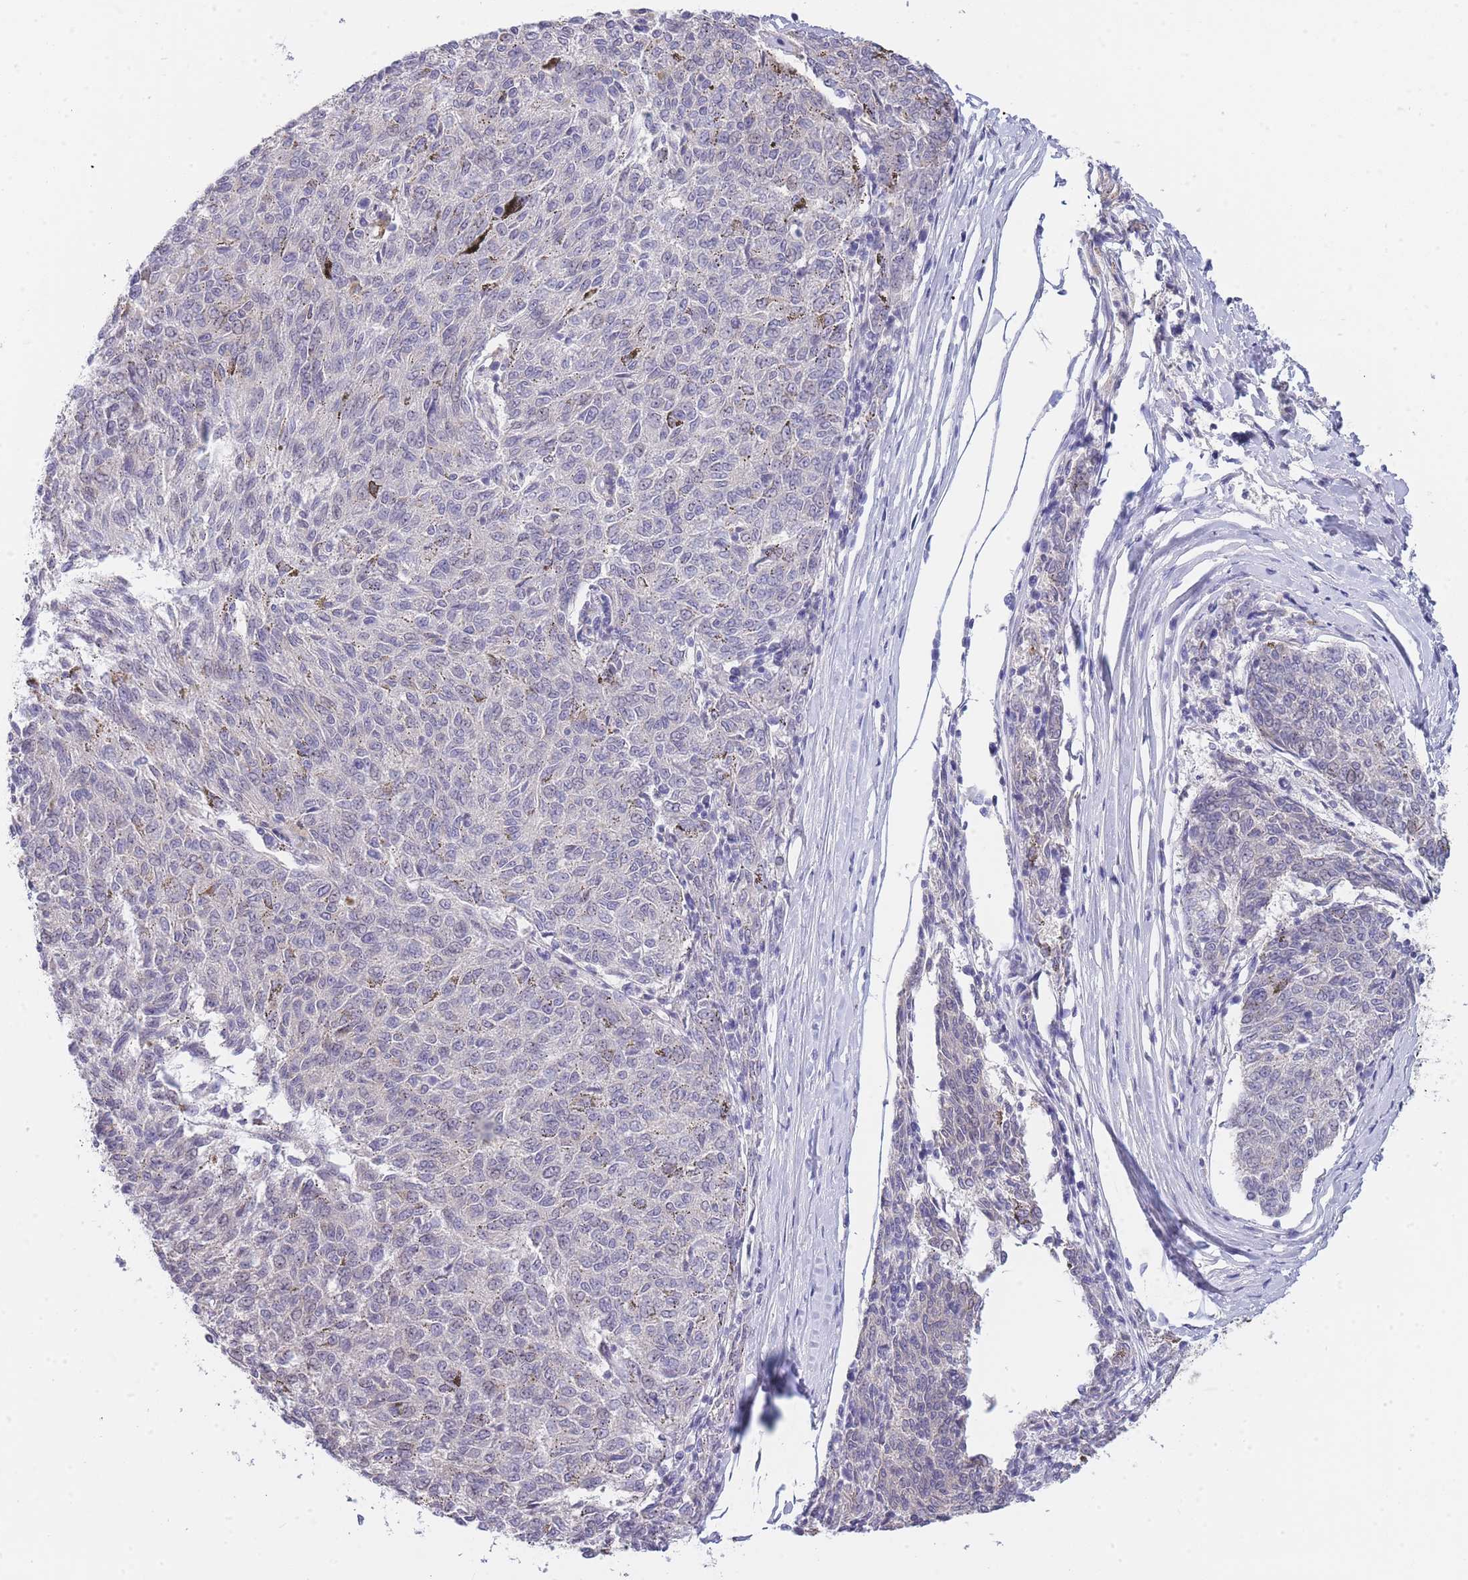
{"staining": {"intensity": "negative", "quantity": "none", "location": "none"}, "tissue": "melanoma", "cell_type": "Tumor cells", "image_type": "cancer", "snomed": [{"axis": "morphology", "description": "Malignant melanoma, NOS"}, {"axis": "topography", "description": "Skin"}], "caption": "DAB immunohistochemical staining of malignant melanoma displays no significant expression in tumor cells. (DAB (3,3'-diaminobenzidine) immunohistochemistry (IHC) with hematoxylin counter stain).", "gene": "C19orf25", "patient": {"sex": "female", "age": 72}}